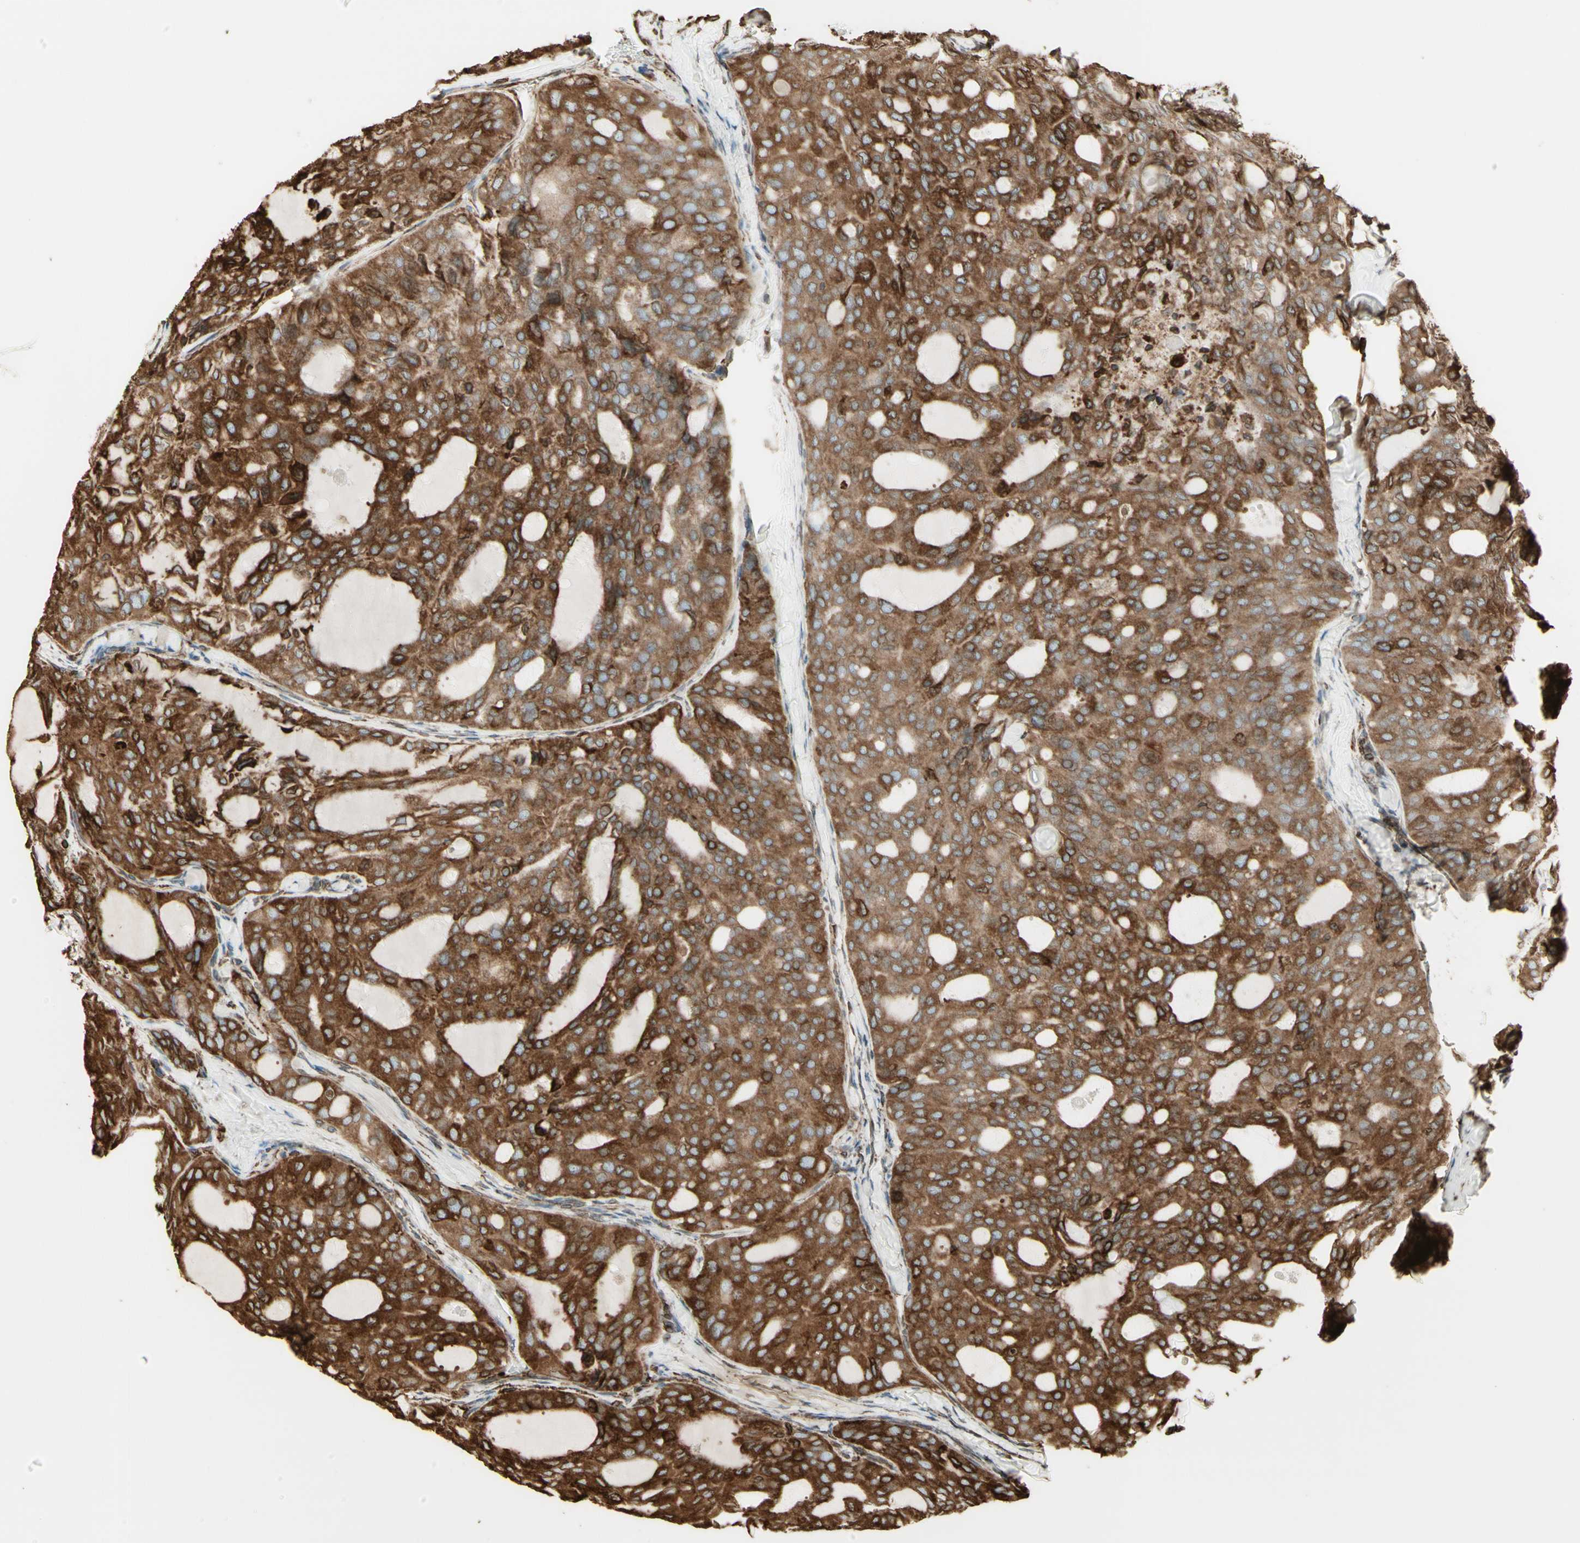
{"staining": {"intensity": "strong", "quantity": ">75%", "location": "cytoplasmic/membranous"}, "tissue": "thyroid cancer", "cell_type": "Tumor cells", "image_type": "cancer", "snomed": [{"axis": "morphology", "description": "Follicular adenoma carcinoma, NOS"}, {"axis": "topography", "description": "Thyroid gland"}], "caption": "There is high levels of strong cytoplasmic/membranous positivity in tumor cells of thyroid follicular adenoma carcinoma, as demonstrated by immunohistochemical staining (brown color).", "gene": "CANX", "patient": {"sex": "male", "age": 75}}